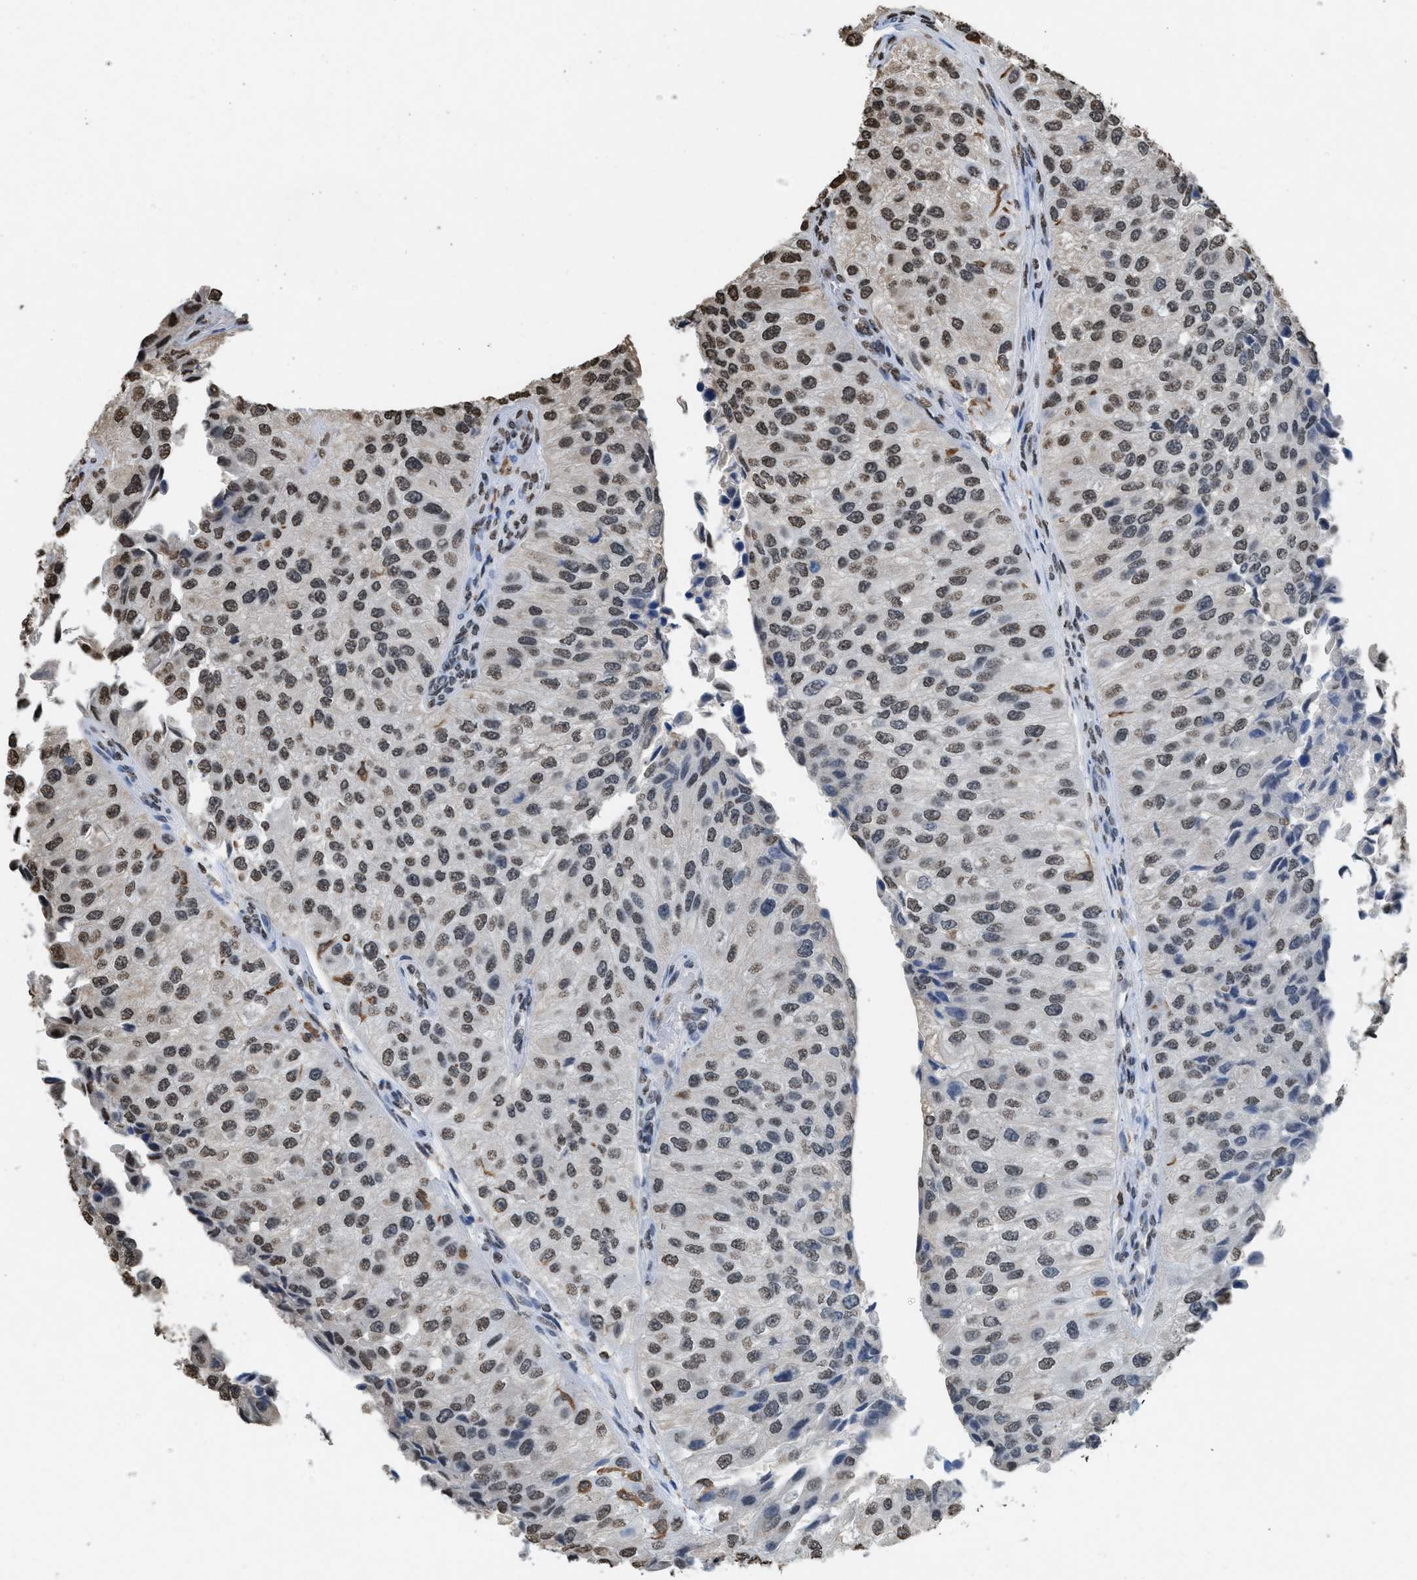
{"staining": {"intensity": "moderate", "quantity": ">75%", "location": "nuclear"}, "tissue": "urothelial cancer", "cell_type": "Tumor cells", "image_type": "cancer", "snomed": [{"axis": "morphology", "description": "Urothelial carcinoma, High grade"}, {"axis": "topography", "description": "Kidney"}, {"axis": "topography", "description": "Urinary bladder"}], "caption": "Immunohistochemical staining of human urothelial cancer demonstrates medium levels of moderate nuclear staining in approximately >75% of tumor cells.", "gene": "NUP88", "patient": {"sex": "male", "age": 77}}